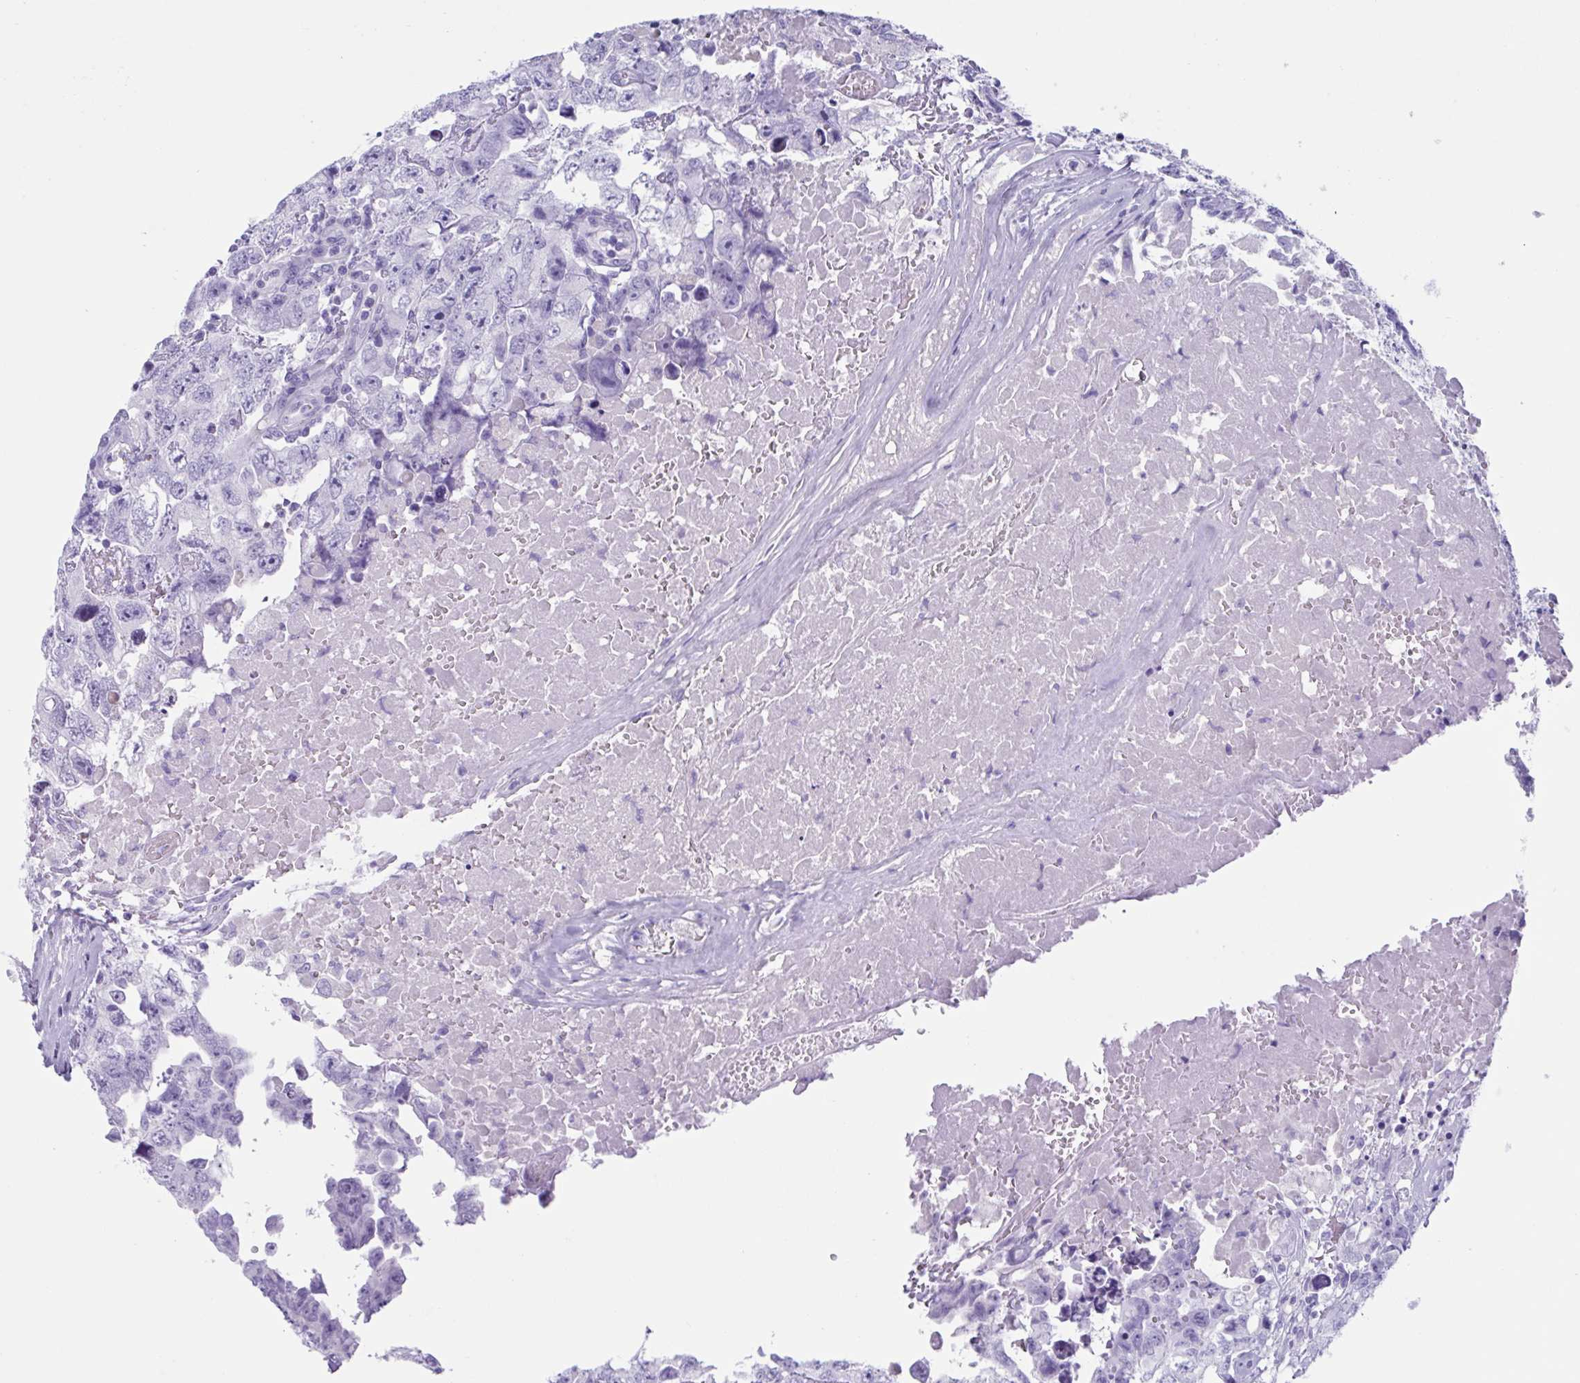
{"staining": {"intensity": "negative", "quantity": "none", "location": "none"}, "tissue": "testis cancer", "cell_type": "Tumor cells", "image_type": "cancer", "snomed": [{"axis": "morphology", "description": "Carcinoma, Embryonal, NOS"}, {"axis": "topography", "description": "Testis"}], "caption": "A micrograph of human testis cancer (embryonal carcinoma) is negative for staining in tumor cells.", "gene": "USP35", "patient": {"sex": "male", "age": 22}}